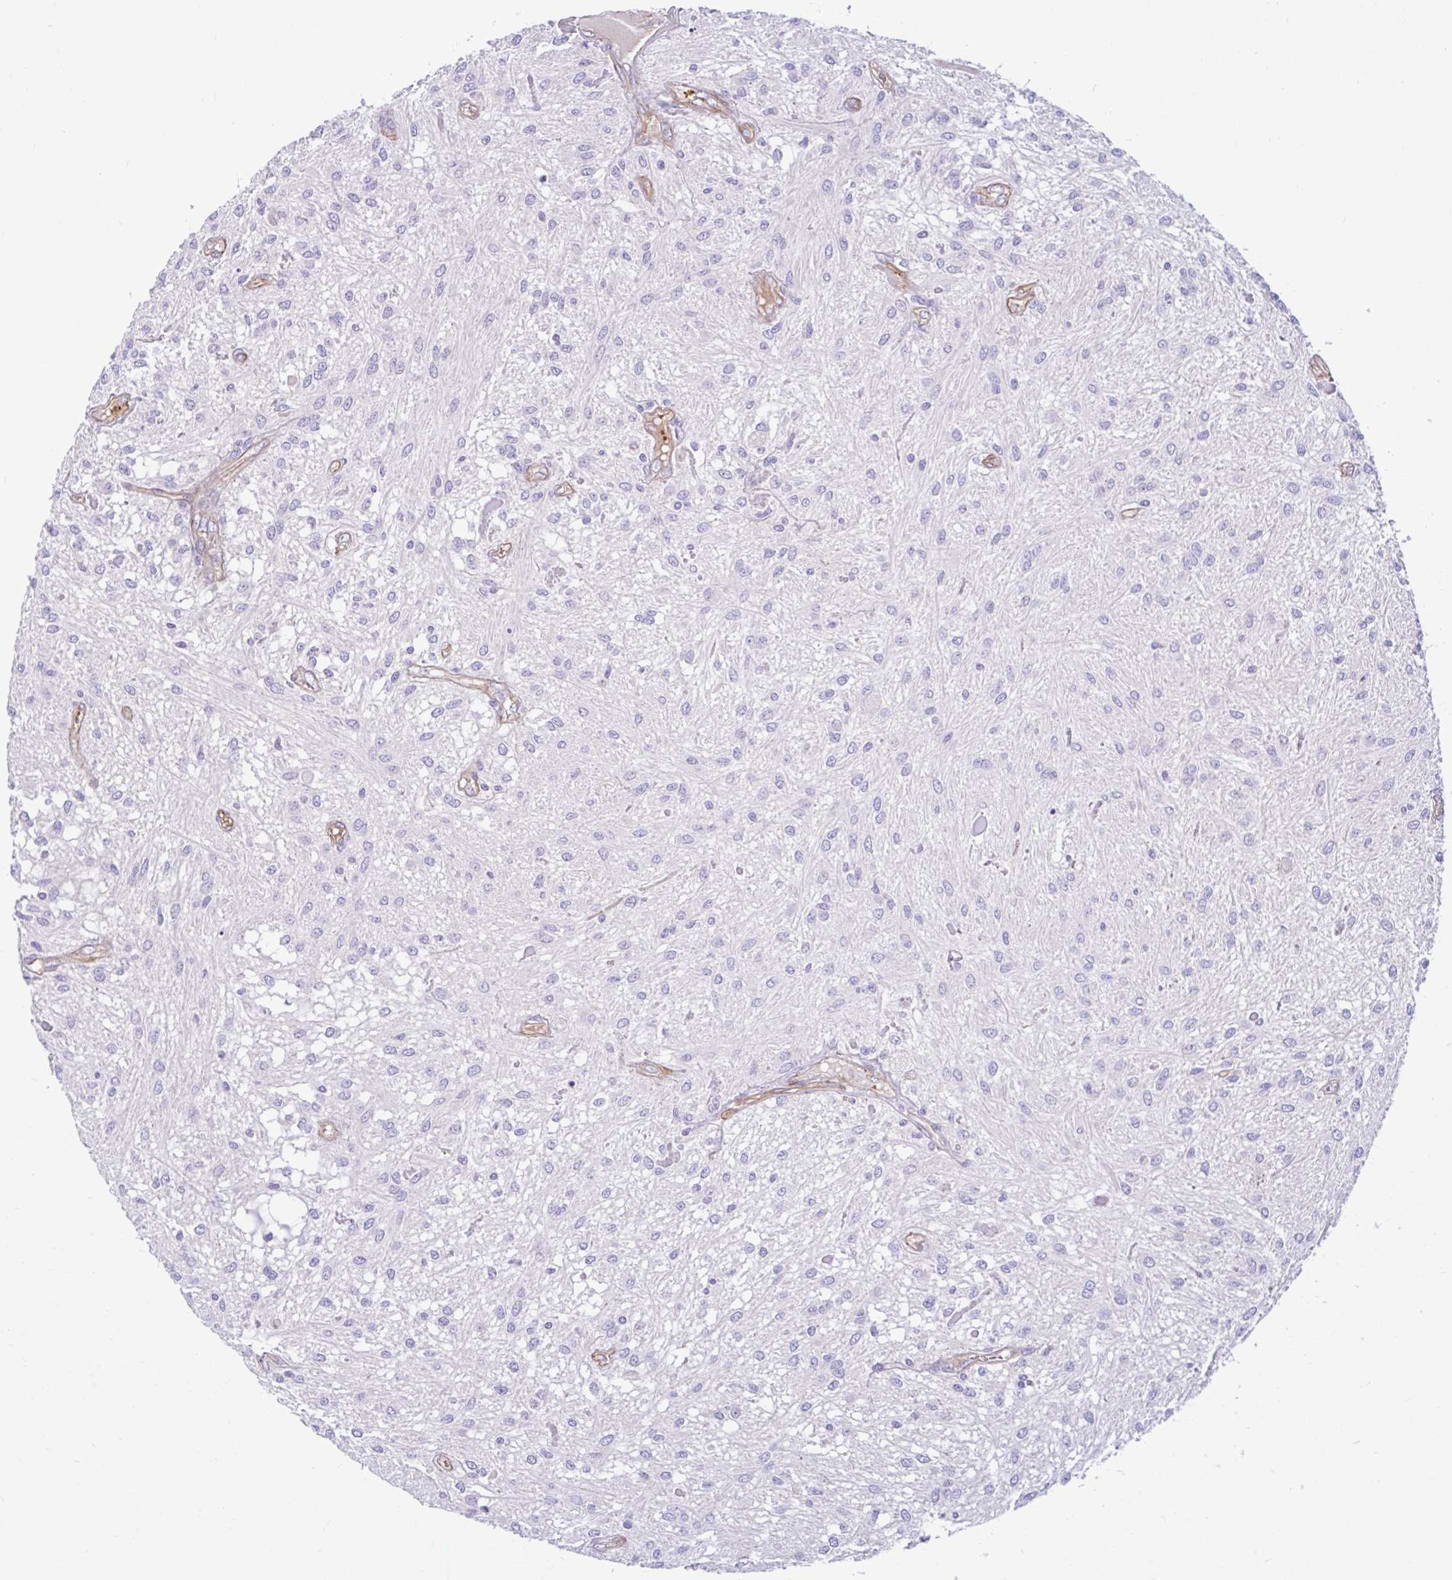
{"staining": {"intensity": "negative", "quantity": "none", "location": "none"}, "tissue": "glioma", "cell_type": "Tumor cells", "image_type": "cancer", "snomed": [{"axis": "morphology", "description": "Glioma, malignant, Low grade"}, {"axis": "topography", "description": "Cerebellum"}], "caption": "An image of malignant glioma (low-grade) stained for a protein demonstrates no brown staining in tumor cells.", "gene": "ESPNL", "patient": {"sex": "female", "age": 14}}